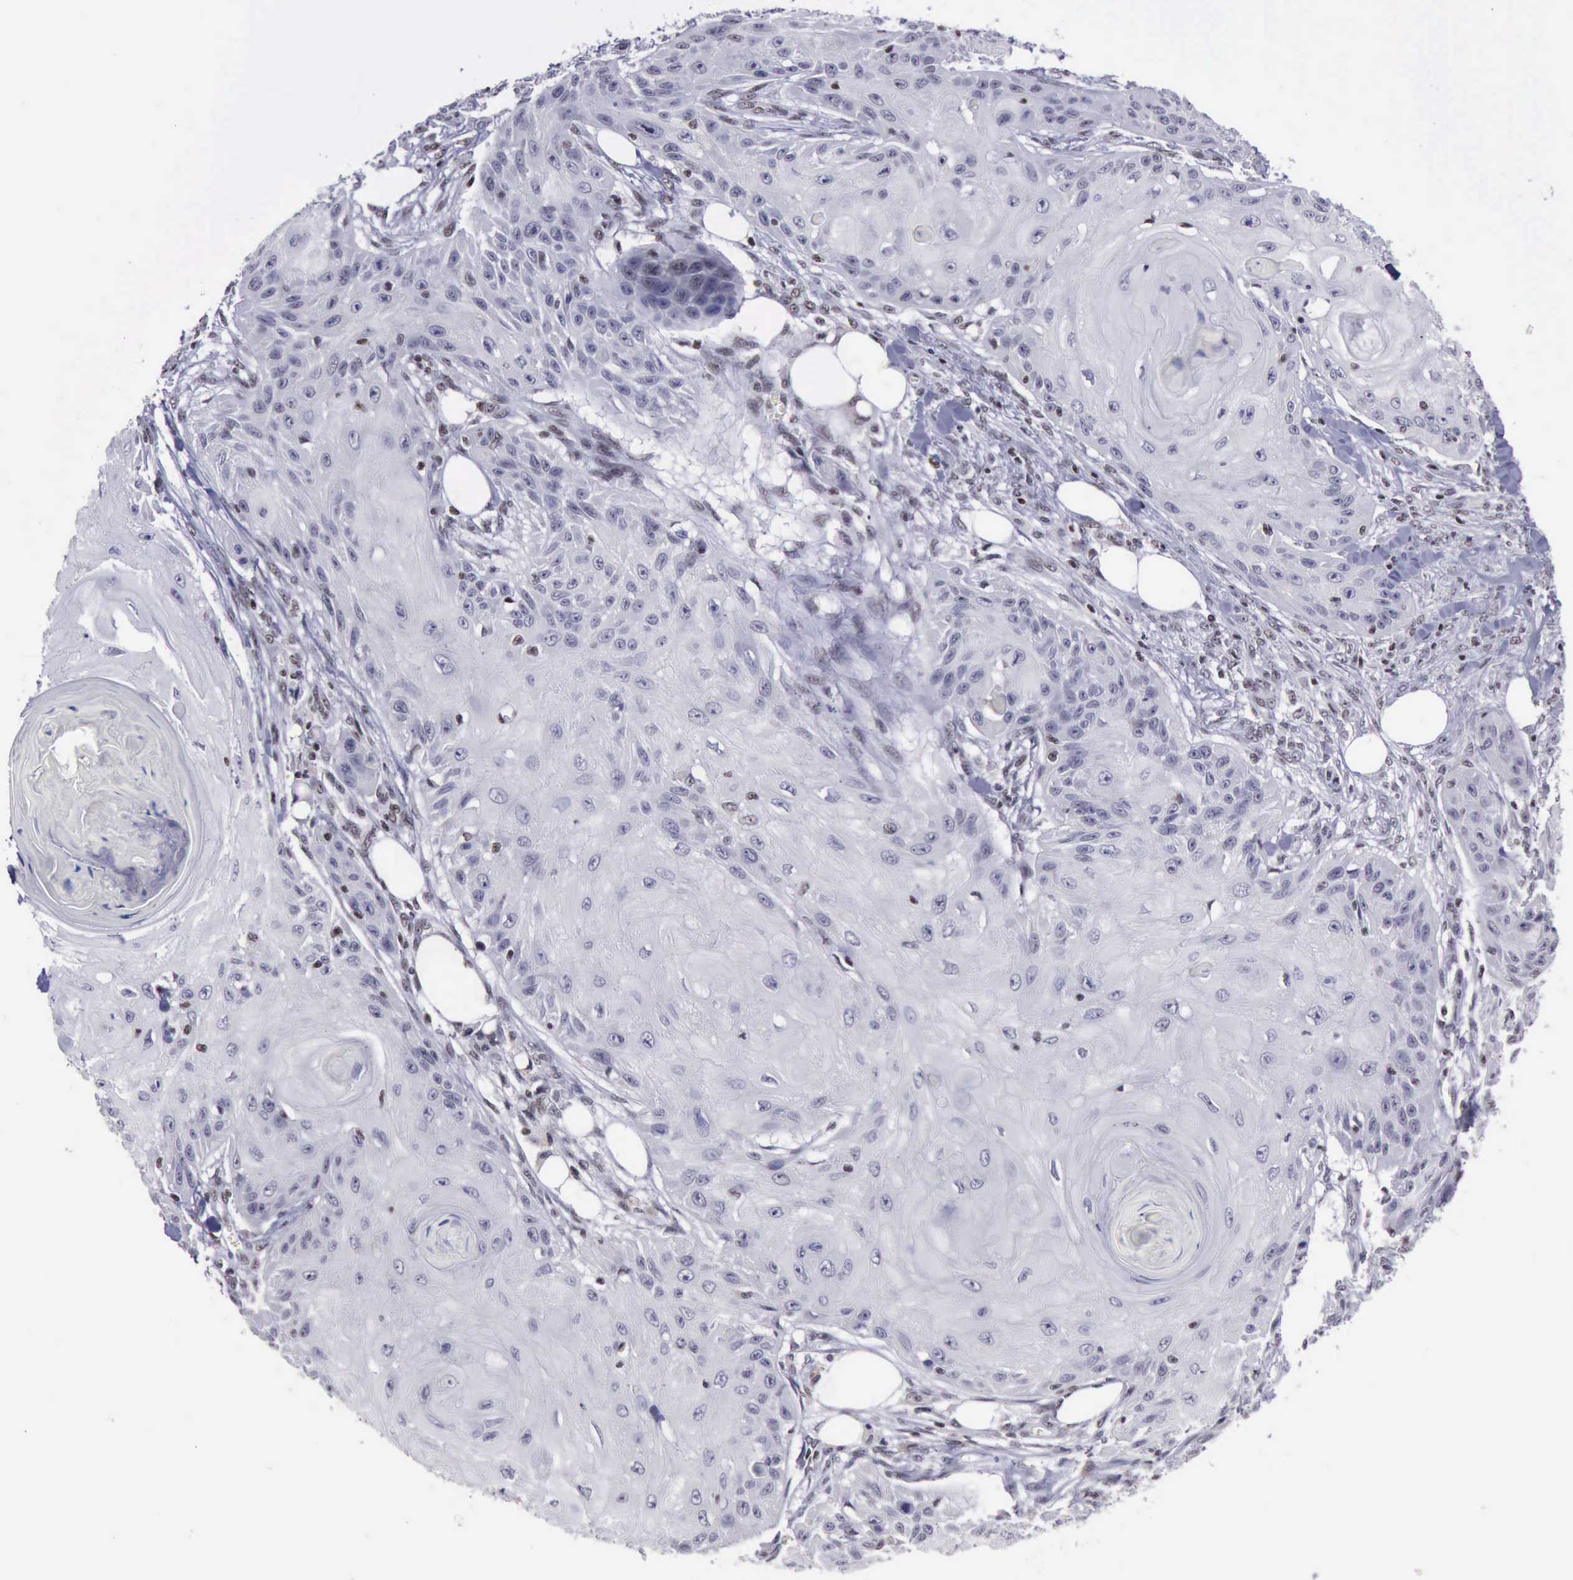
{"staining": {"intensity": "negative", "quantity": "none", "location": "none"}, "tissue": "skin cancer", "cell_type": "Tumor cells", "image_type": "cancer", "snomed": [{"axis": "morphology", "description": "Squamous cell carcinoma, NOS"}, {"axis": "topography", "description": "Skin"}], "caption": "An immunohistochemistry (IHC) micrograph of squamous cell carcinoma (skin) is shown. There is no staining in tumor cells of squamous cell carcinoma (skin). (Immunohistochemistry, brightfield microscopy, high magnification).", "gene": "YY1", "patient": {"sex": "female", "age": 88}}